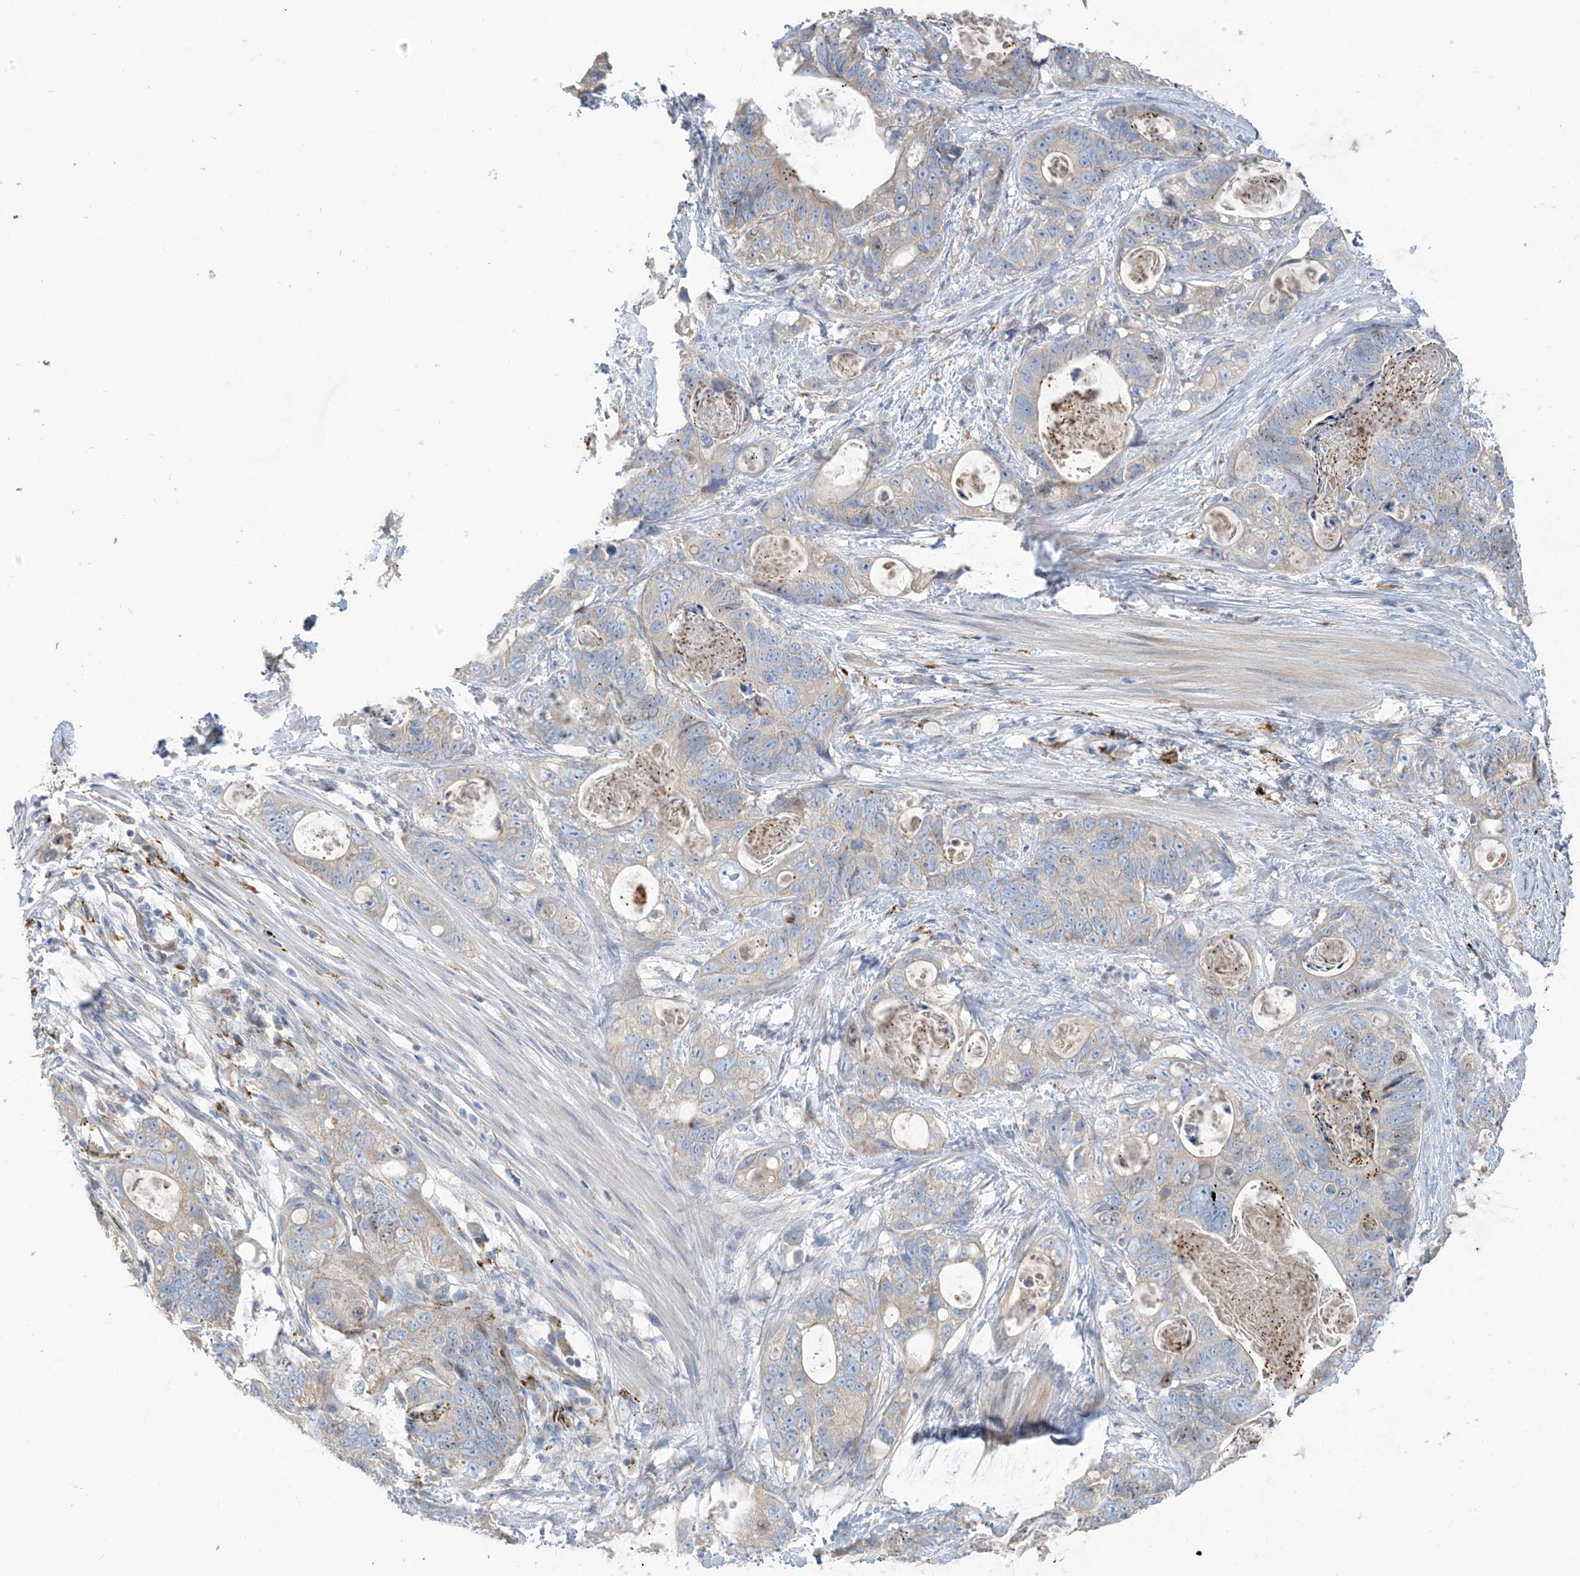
{"staining": {"intensity": "negative", "quantity": "none", "location": "none"}, "tissue": "stomach cancer", "cell_type": "Tumor cells", "image_type": "cancer", "snomed": [{"axis": "morphology", "description": "Normal tissue, NOS"}, {"axis": "morphology", "description": "Adenocarcinoma, NOS"}, {"axis": "topography", "description": "Stomach"}], "caption": "A micrograph of human adenocarcinoma (stomach) is negative for staining in tumor cells. The staining was performed using DAB (3,3'-diaminobenzidine) to visualize the protein expression in brown, while the nuclei were stained in blue with hematoxylin (Magnification: 20x).", "gene": "PEAR1", "patient": {"sex": "female", "age": 89}}